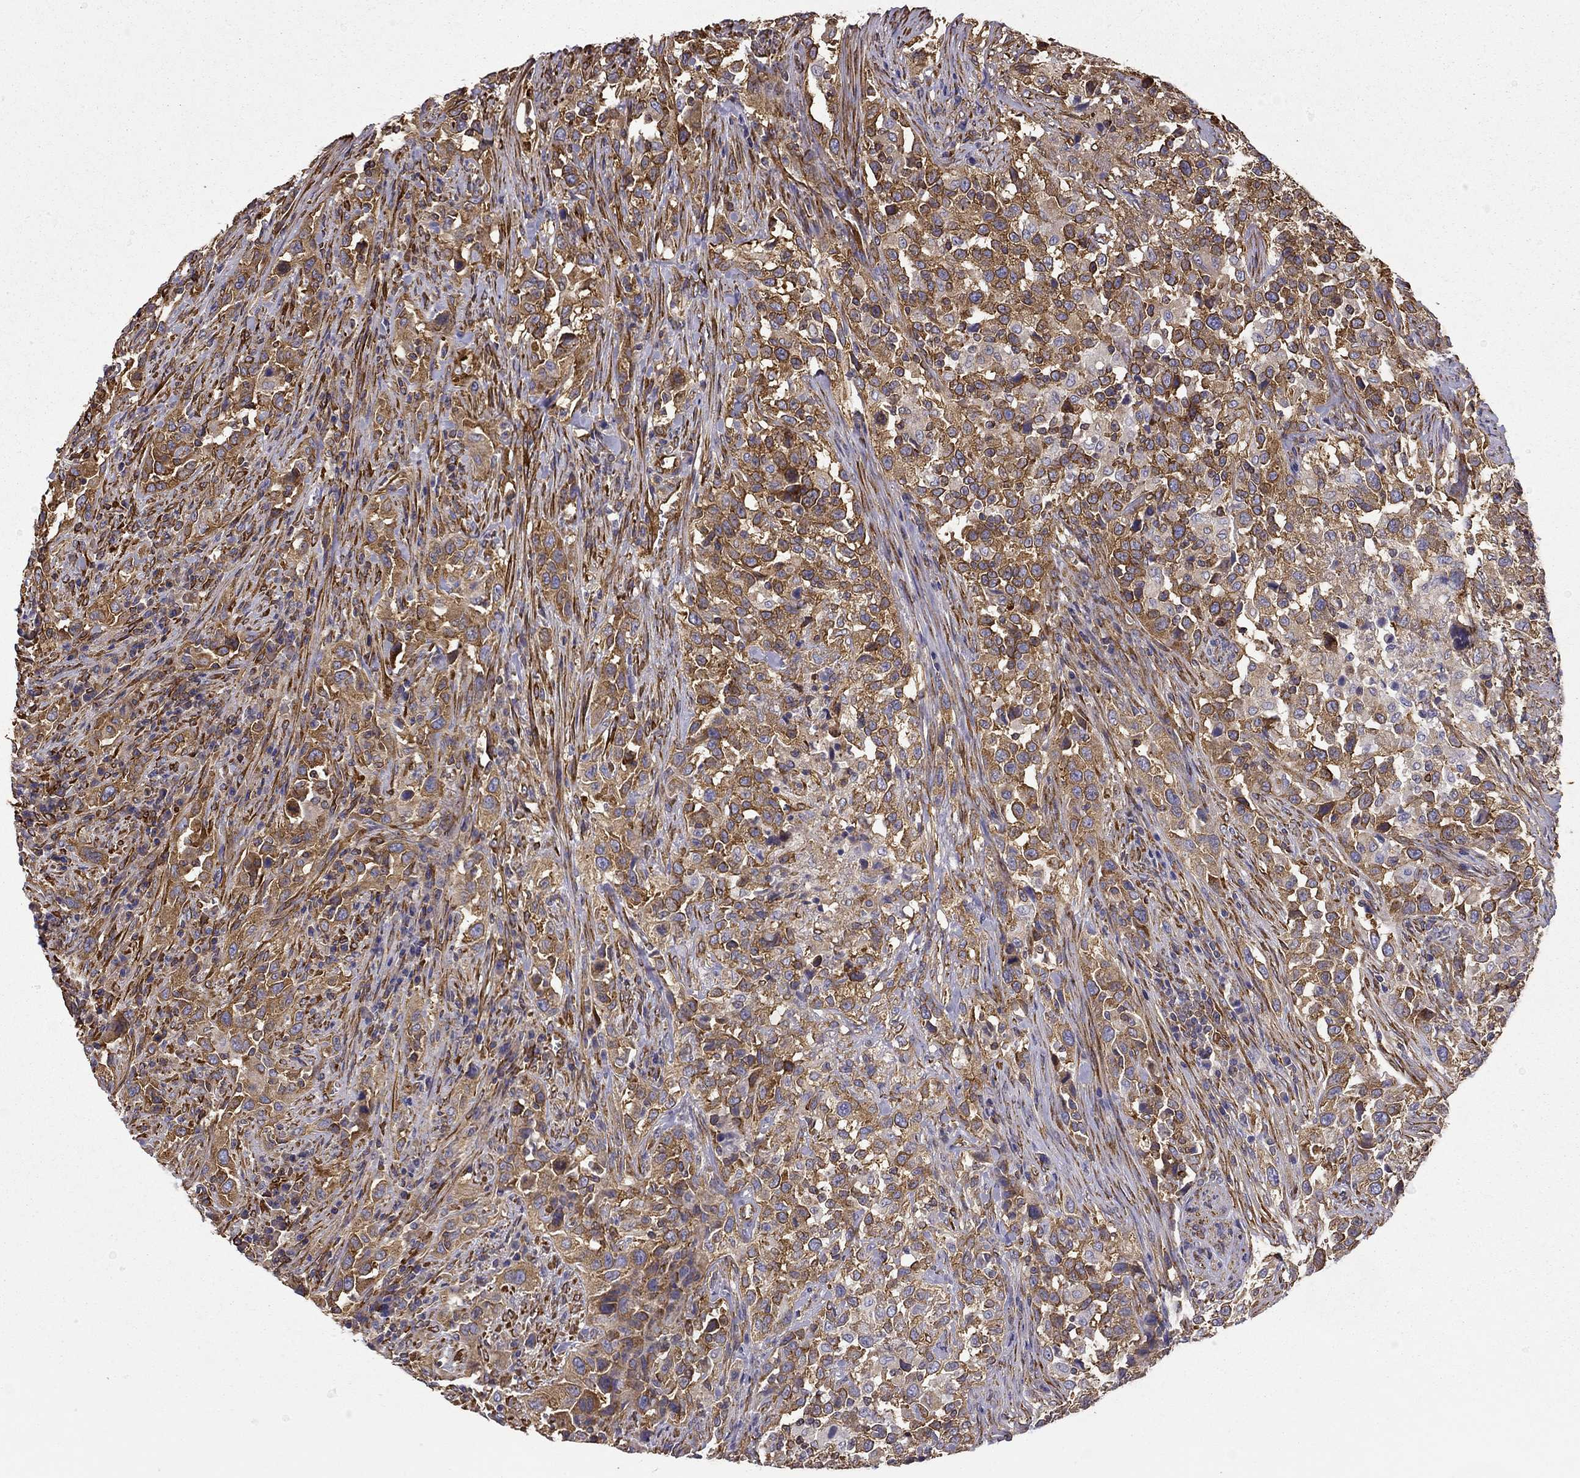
{"staining": {"intensity": "strong", "quantity": ">75%", "location": "cytoplasmic/membranous"}, "tissue": "urothelial cancer", "cell_type": "Tumor cells", "image_type": "cancer", "snomed": [{"axis": "morphology", "description": "Urothelial carcinoma, NOS"}, {"axis": "morphology", "description": "Urothelial carcinoma, High grade"}, {"axis": "topography", "description": "Urinary bladder"}], "caption": "Transitional cell carcinoma stained for a protein (brown) shows strong cytoplasmic/membranous positive staining in about >75% of tumor cells.", "gene": "MAP4", "patient": {"sex": "female", "age": 64}}